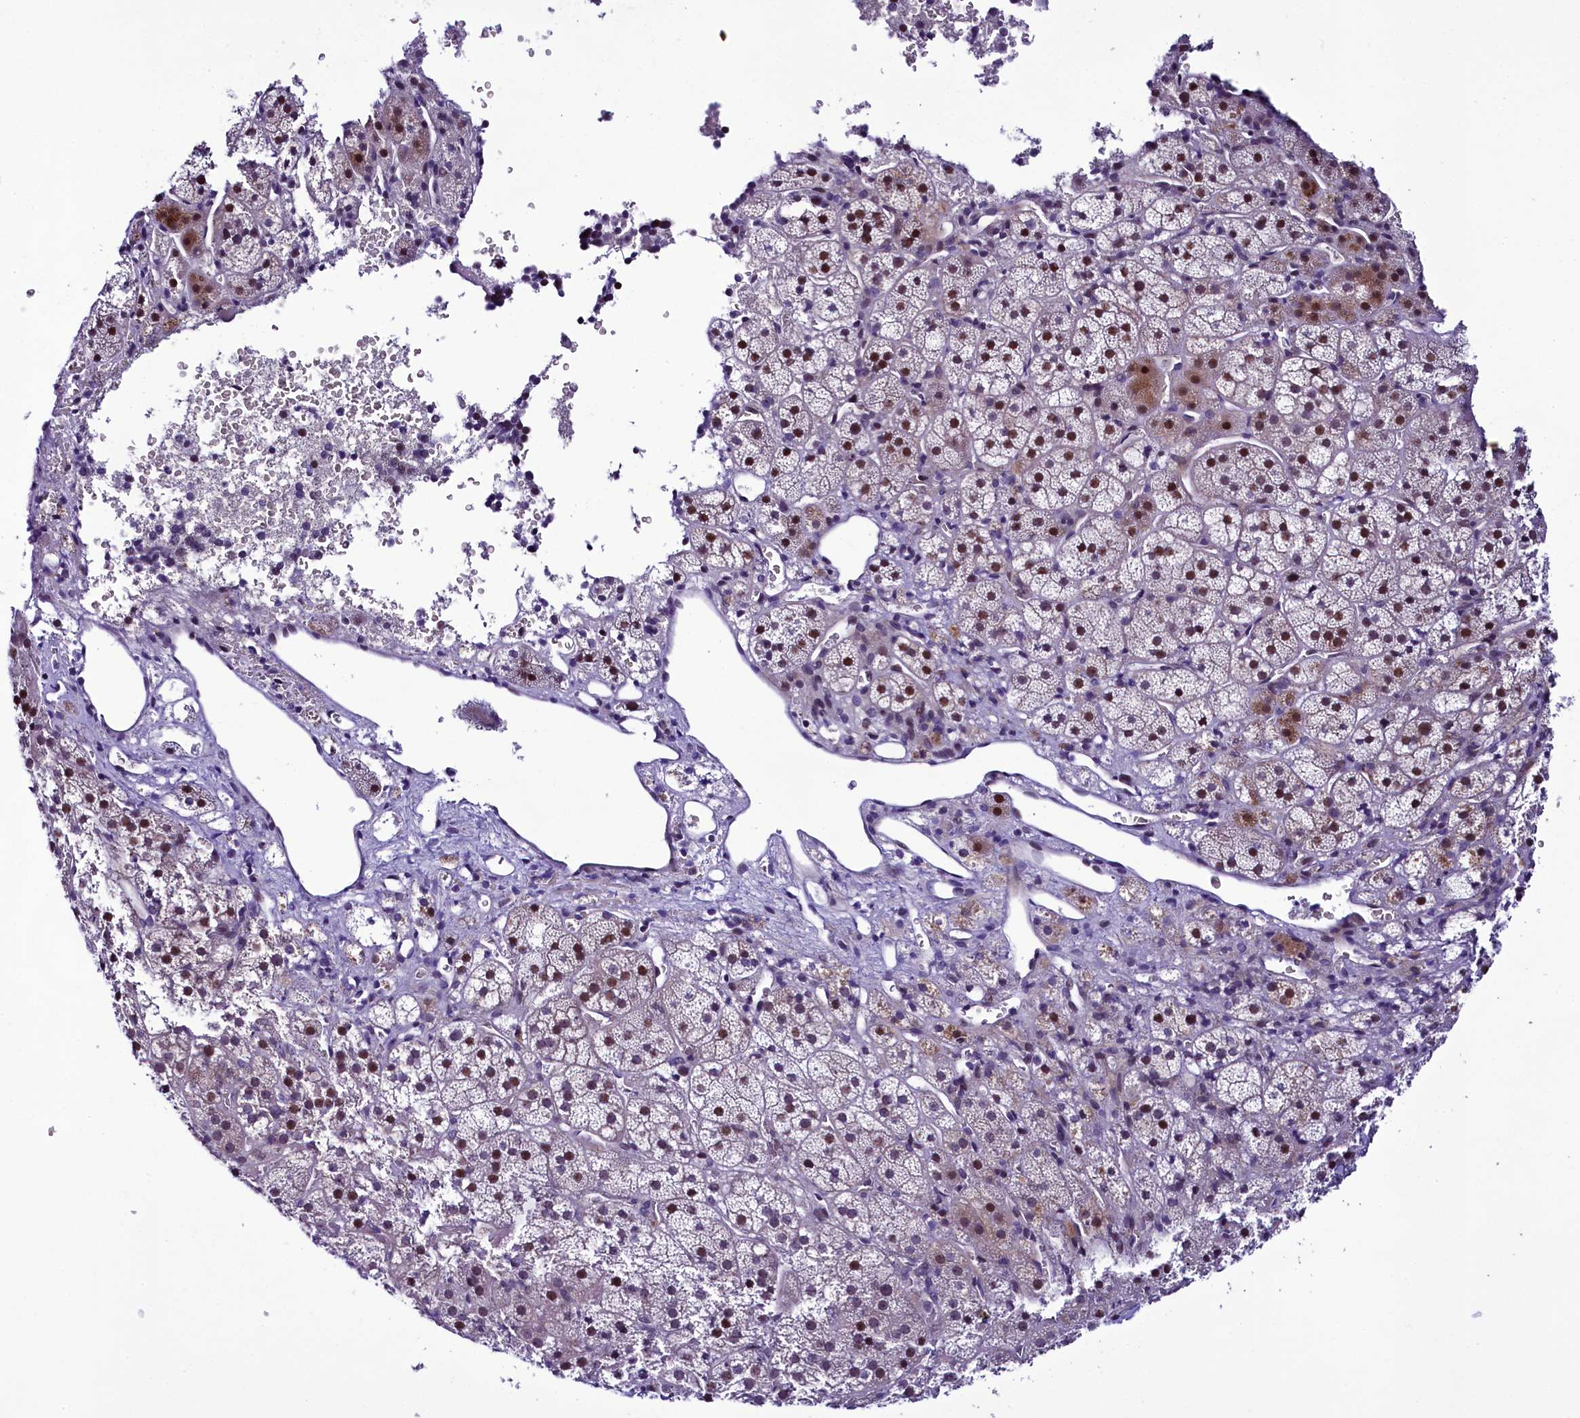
{"staining": {"intensity": "moderate", "quantity": "25%-75%", "location": "nuclear"}, "tissue": "adrenal gland", "cell_type": "Glandular cells", "image_type": "normal", "snomed": [{"axis": "morphology", "description": "Normal tissue, NOS"}, {"axis": "topography", "description": "Adrenal gland"}], "caption": "Protein expression analysis of normal adrenal gland shows moderate nuclear positivity in approximately 25%-75% of glandular cells. Using DAB (brown) and hematoxylin (blue) stains, captured at high magnification using brightfield microscopy.", "gene": "CCDC106", "patient": {"sex": "female", "age": 44}}